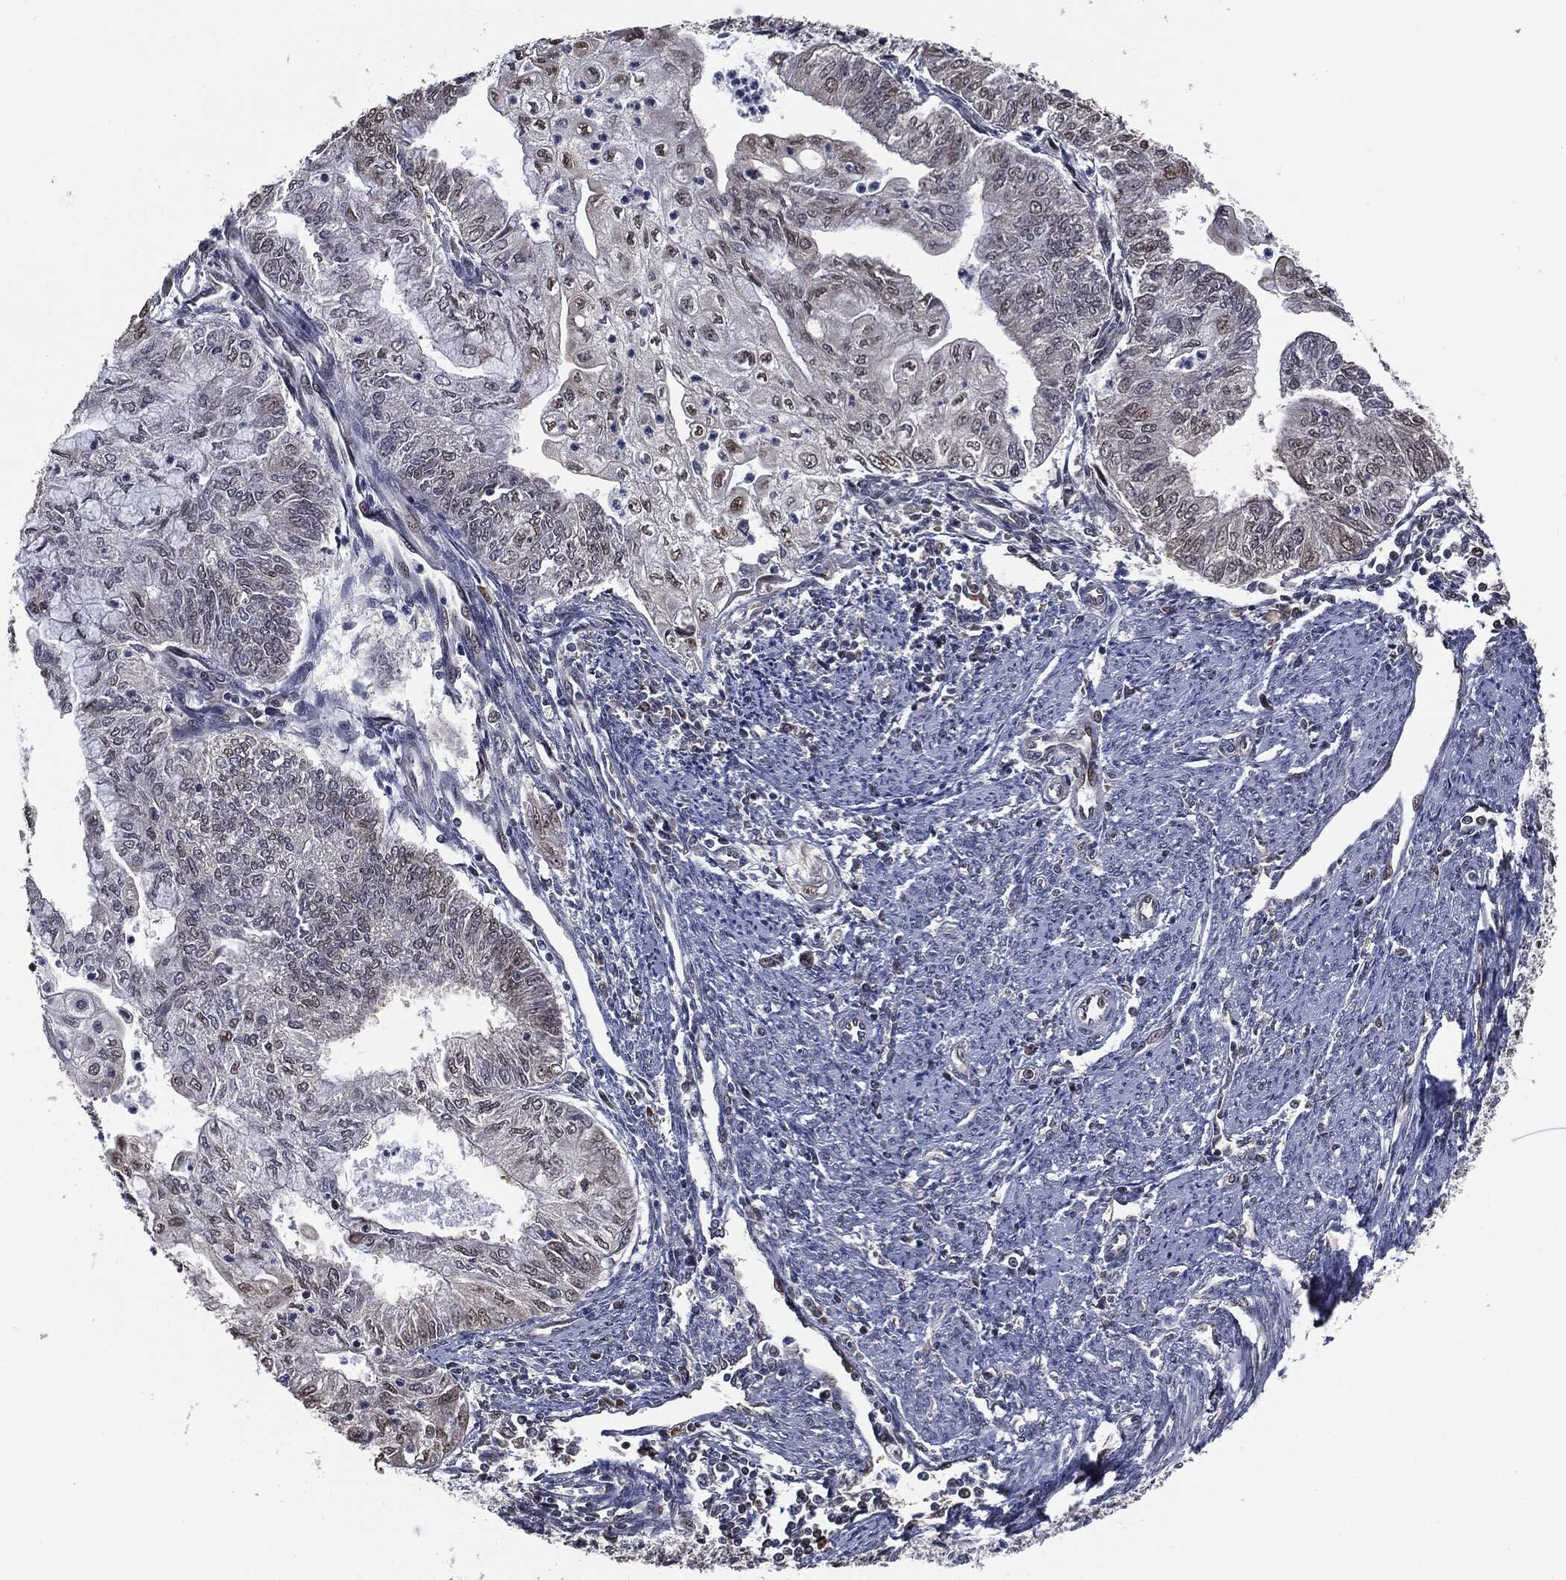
{"staining": {"intensity": "negative", "quantity": "none", "location": "none"}, "tissue": "endometrial cancer", "cell_type": "Tumor cells", "image_type": "cancer", "snomed": [{"axis": "morphology", "description": "Adenocarcinoma, NOS"}, {"axis": "topography", "description": "Endometrium"}], "caption": "Immunohistochemical staining of human adenocarcinoma (endometrial) demonstrates no significant expression in tumor cells.", "gene": "SHLD2", "patient": {"sex": "female", "age": 59}}